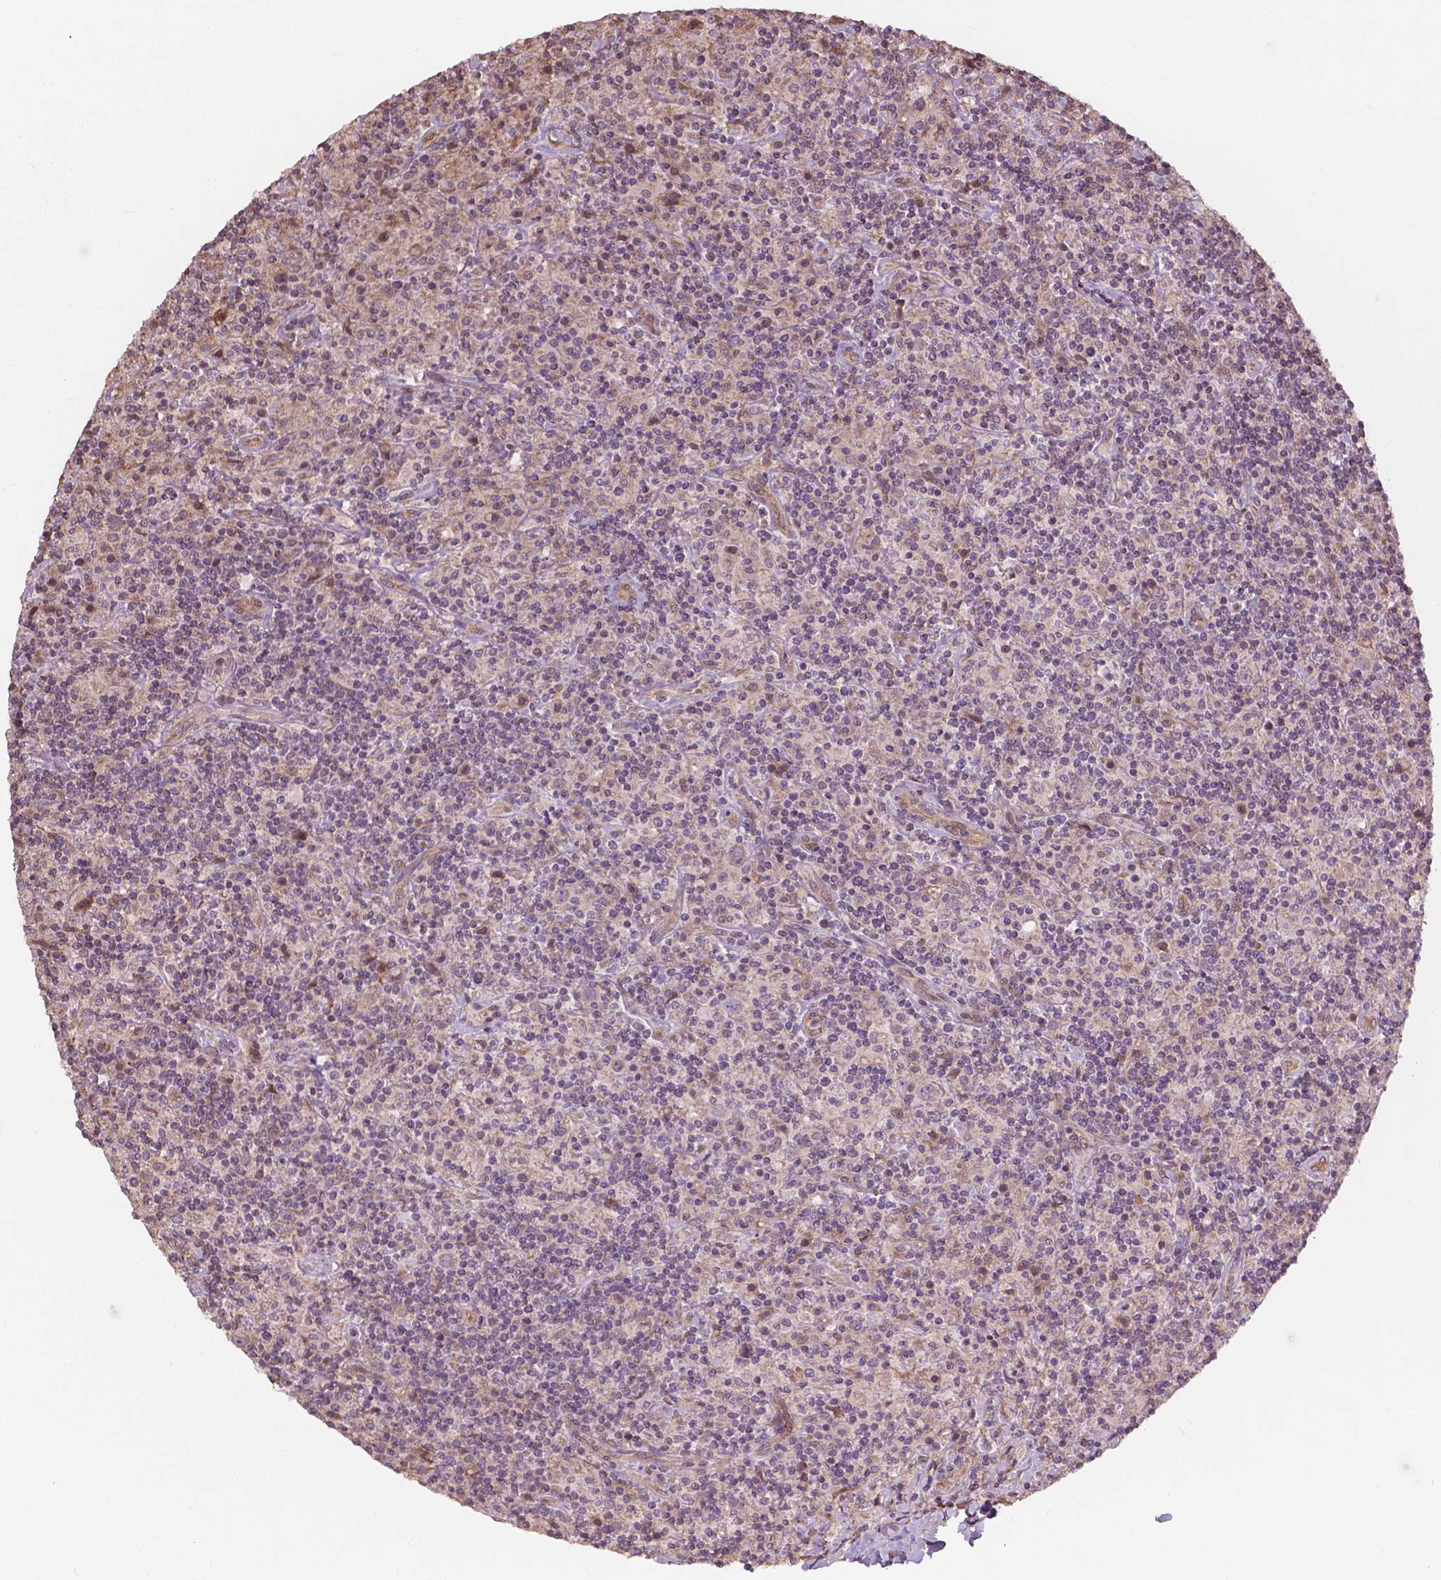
{"staining": {"intensity": "weak", "quantity": "<25%", "location": "cytoplasmic/membranous"}, "tissue": "lymphoma", "cell_type": "Tumor cells", "image_type": "cancer", "snomed": [{"axis": "morphology", "description": "Hodgkin's disease, NOS"}, {"axis": "topography", "description": "Lymph node"}], "caption": "DAB immunohistochemical staining of human lymphoma reveals no significant staining in tumor cells.", "gene": "CDC42BPA", "patient": {"sex": "male", "age": 70}}